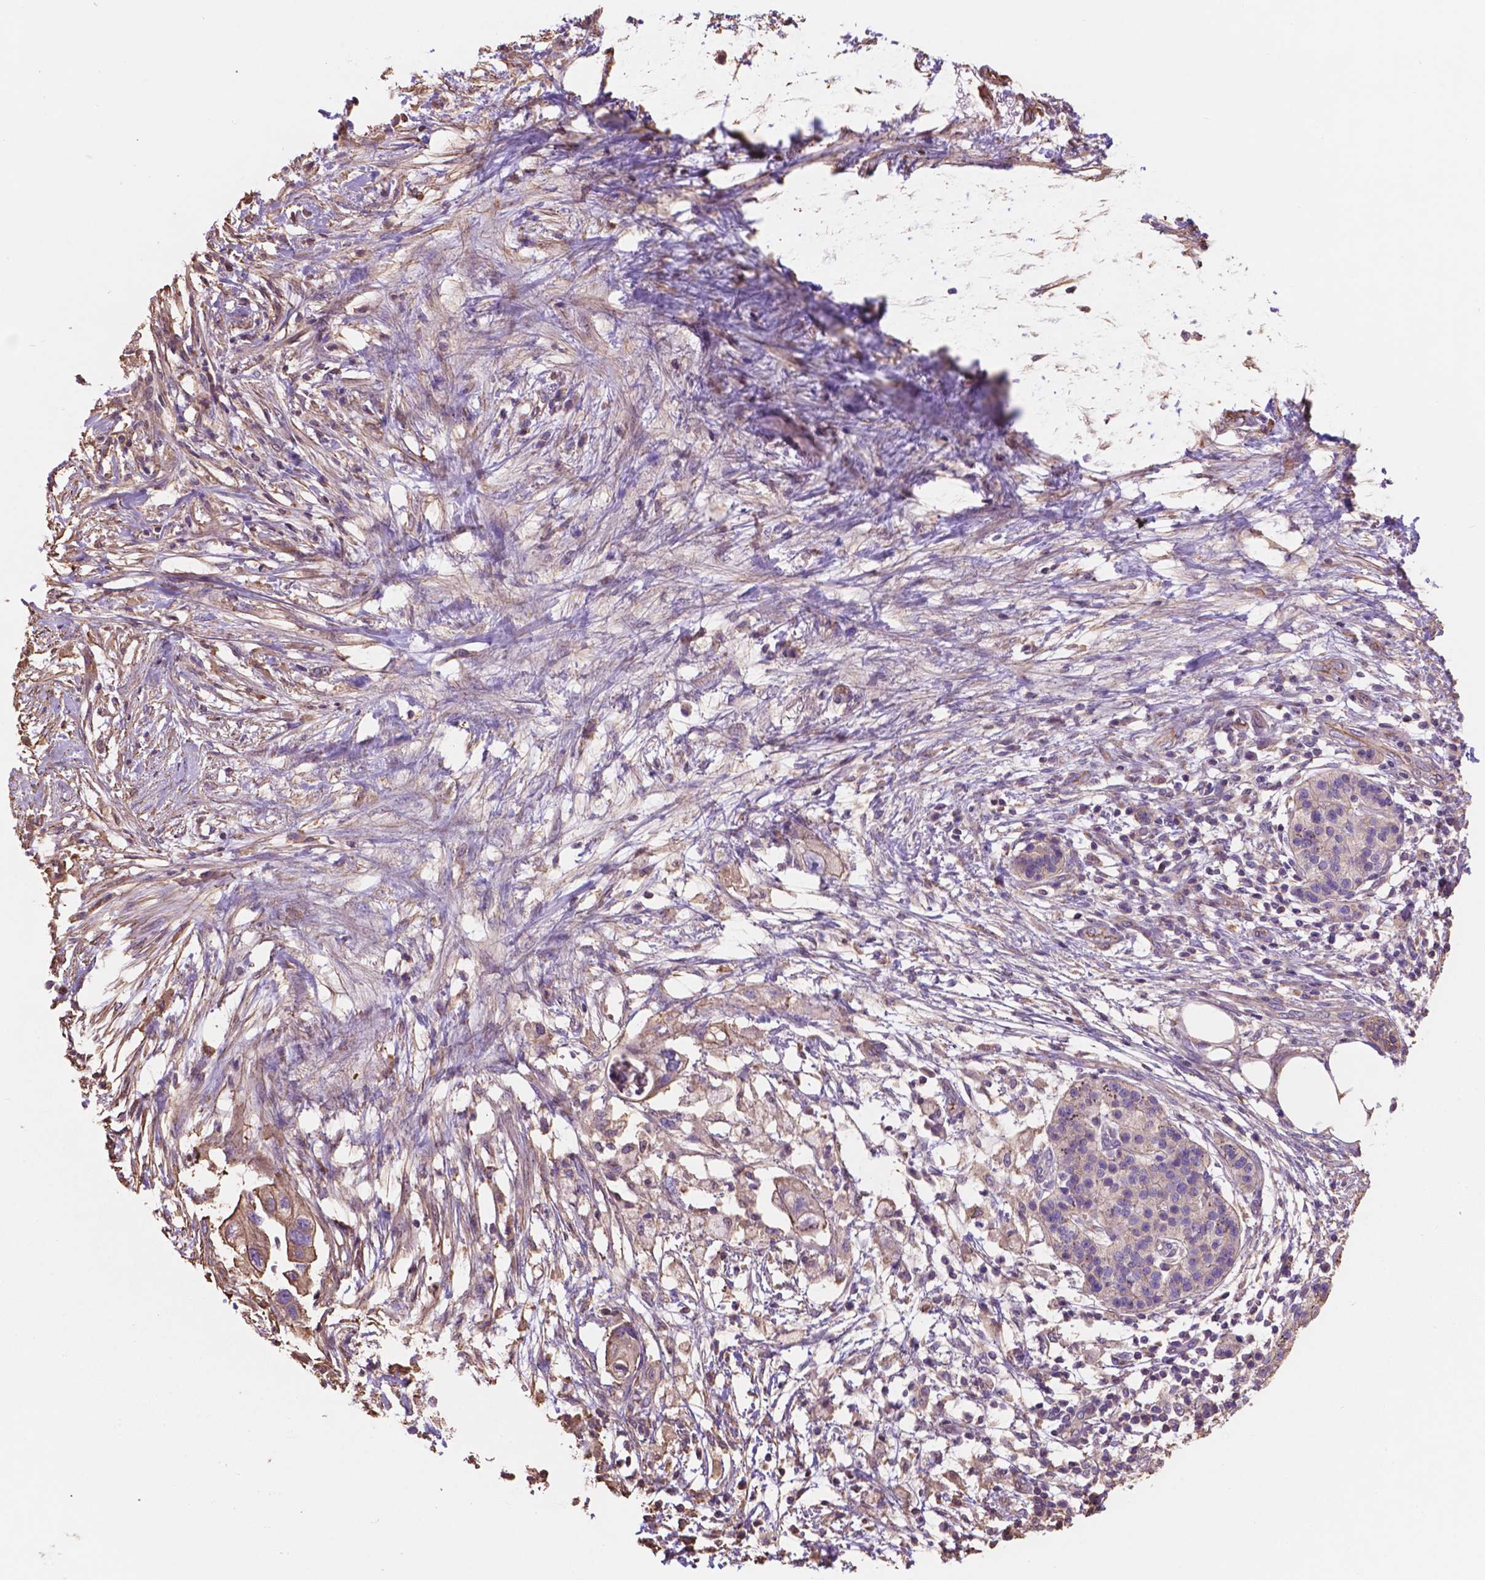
{"staining": {"intensity": "weak", "quantity": ">75%", "location": "cytoplasmic/membranous"}, "tissue": "pancreatic cancer", "cell_type": "Tumor cells", "image_type": "cancer", "snomed": [{"axis": "morphology", "description": "Adenocarcinoma, NOS"}, {"axis": "topography", "description": "Pancreas"}], "caption": "Immunohistochemistry (IHC) histopathology image of neoplastic tissue: pancreatic cancer (adenocarcinoma) stained using immunohistochemistry (IHC) reveals low levels of weak protein expression localized specifically in the cytoplasmic/membranous of tumor cells, appearing as a cytoplasmic/membranous brown color.", "gene": "NIPA2", "patient": {"sex": "female", "age": 72}}